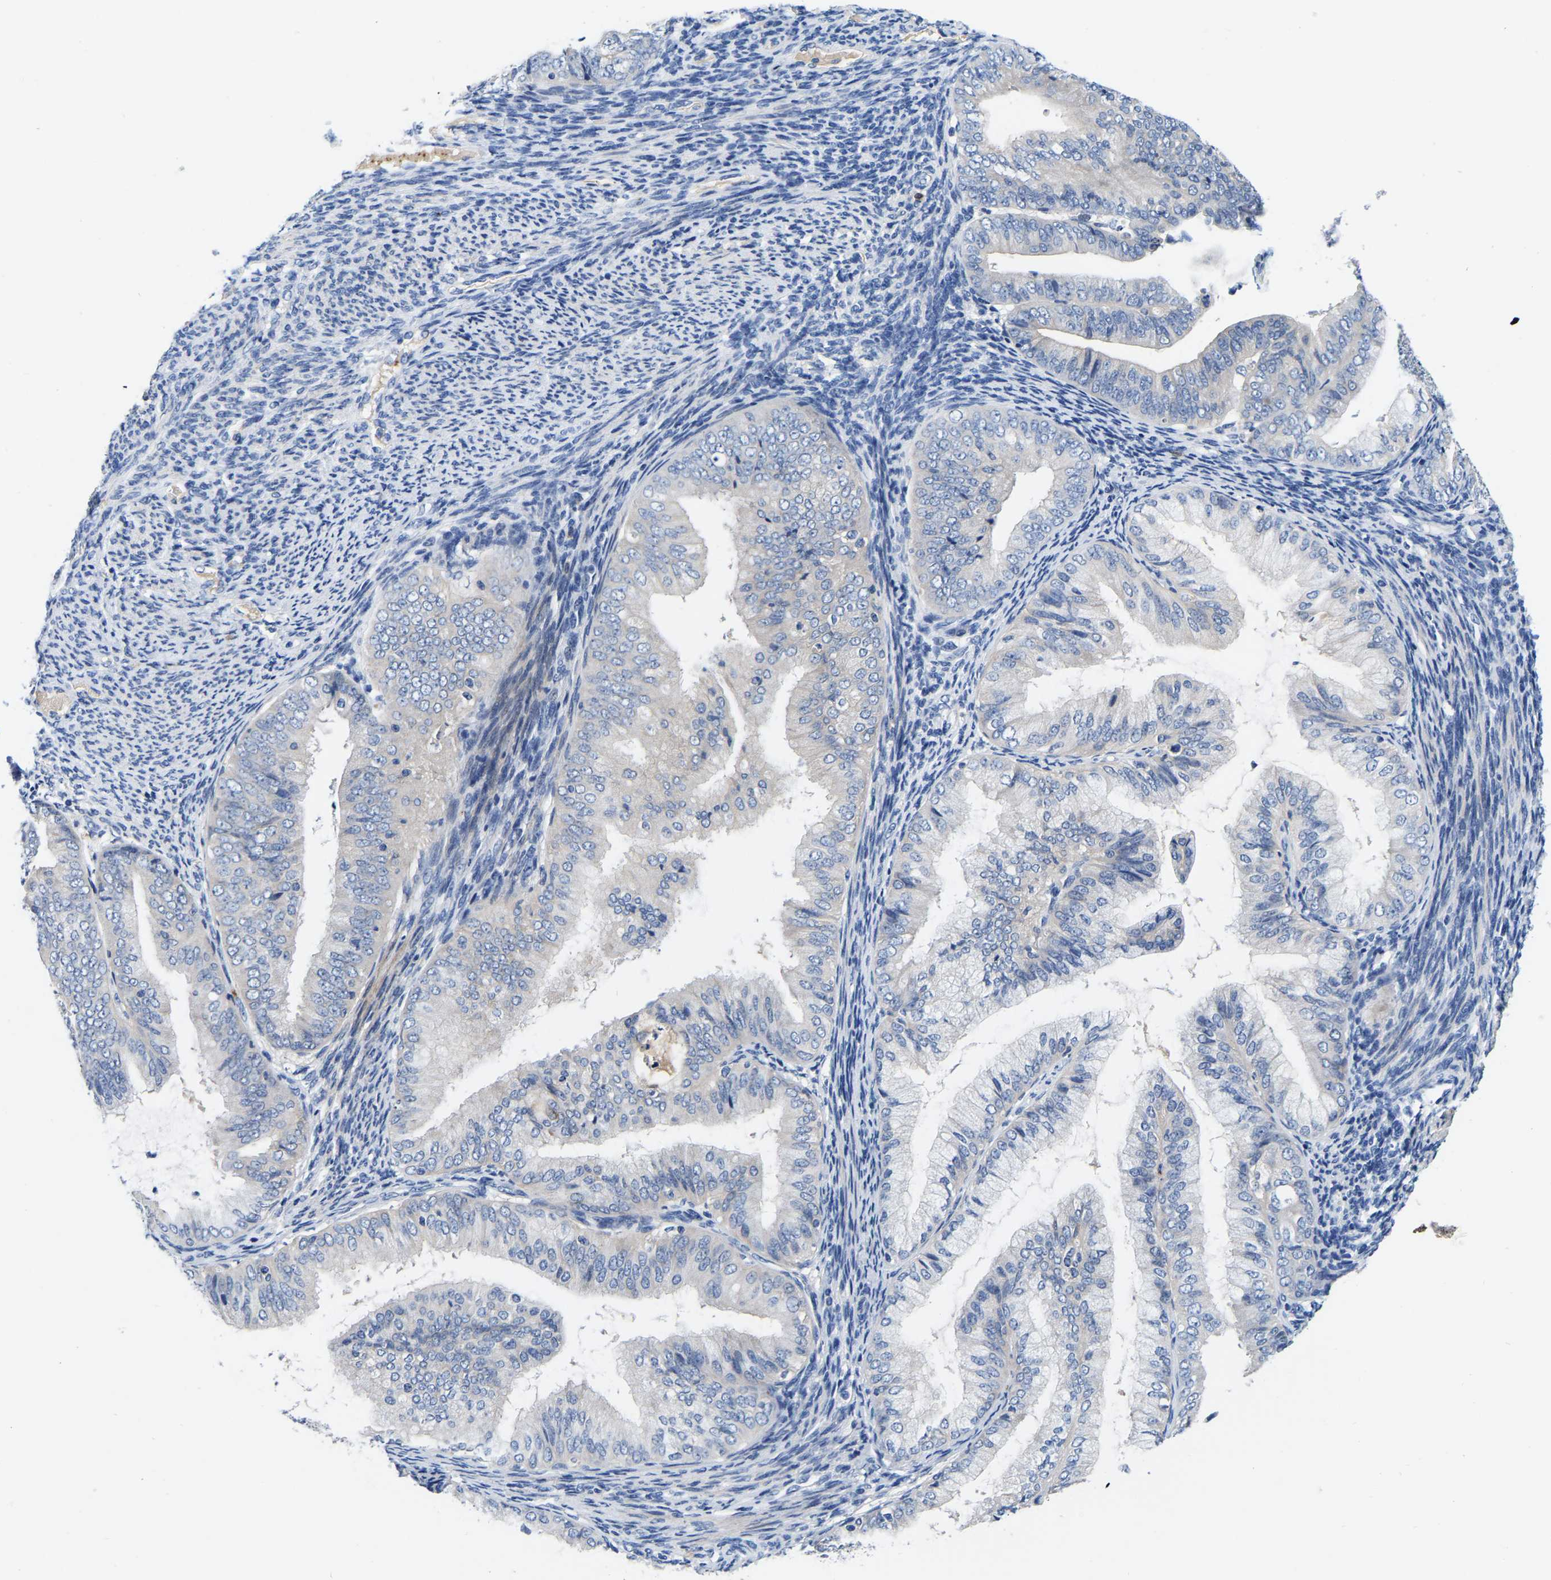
{"staining": {"intensity": "negative", "quantity": "none", "location": "none"}, "tissue": "endometrial cancer", "cell_type": "Tumor cells", "image_type": "cancer", "snomed": [{"axis": "morphology", "description": "Adenocarcinoma, NOS"}, {"axis": "topography", "description": "Endometrium"}], "caption": "This is a histopathology image of IHC staining of endometrial cancer, which shows no expression in tumor cells.", "gene": "RAB27B", "patient": {"sex": "female", "age": 63}}